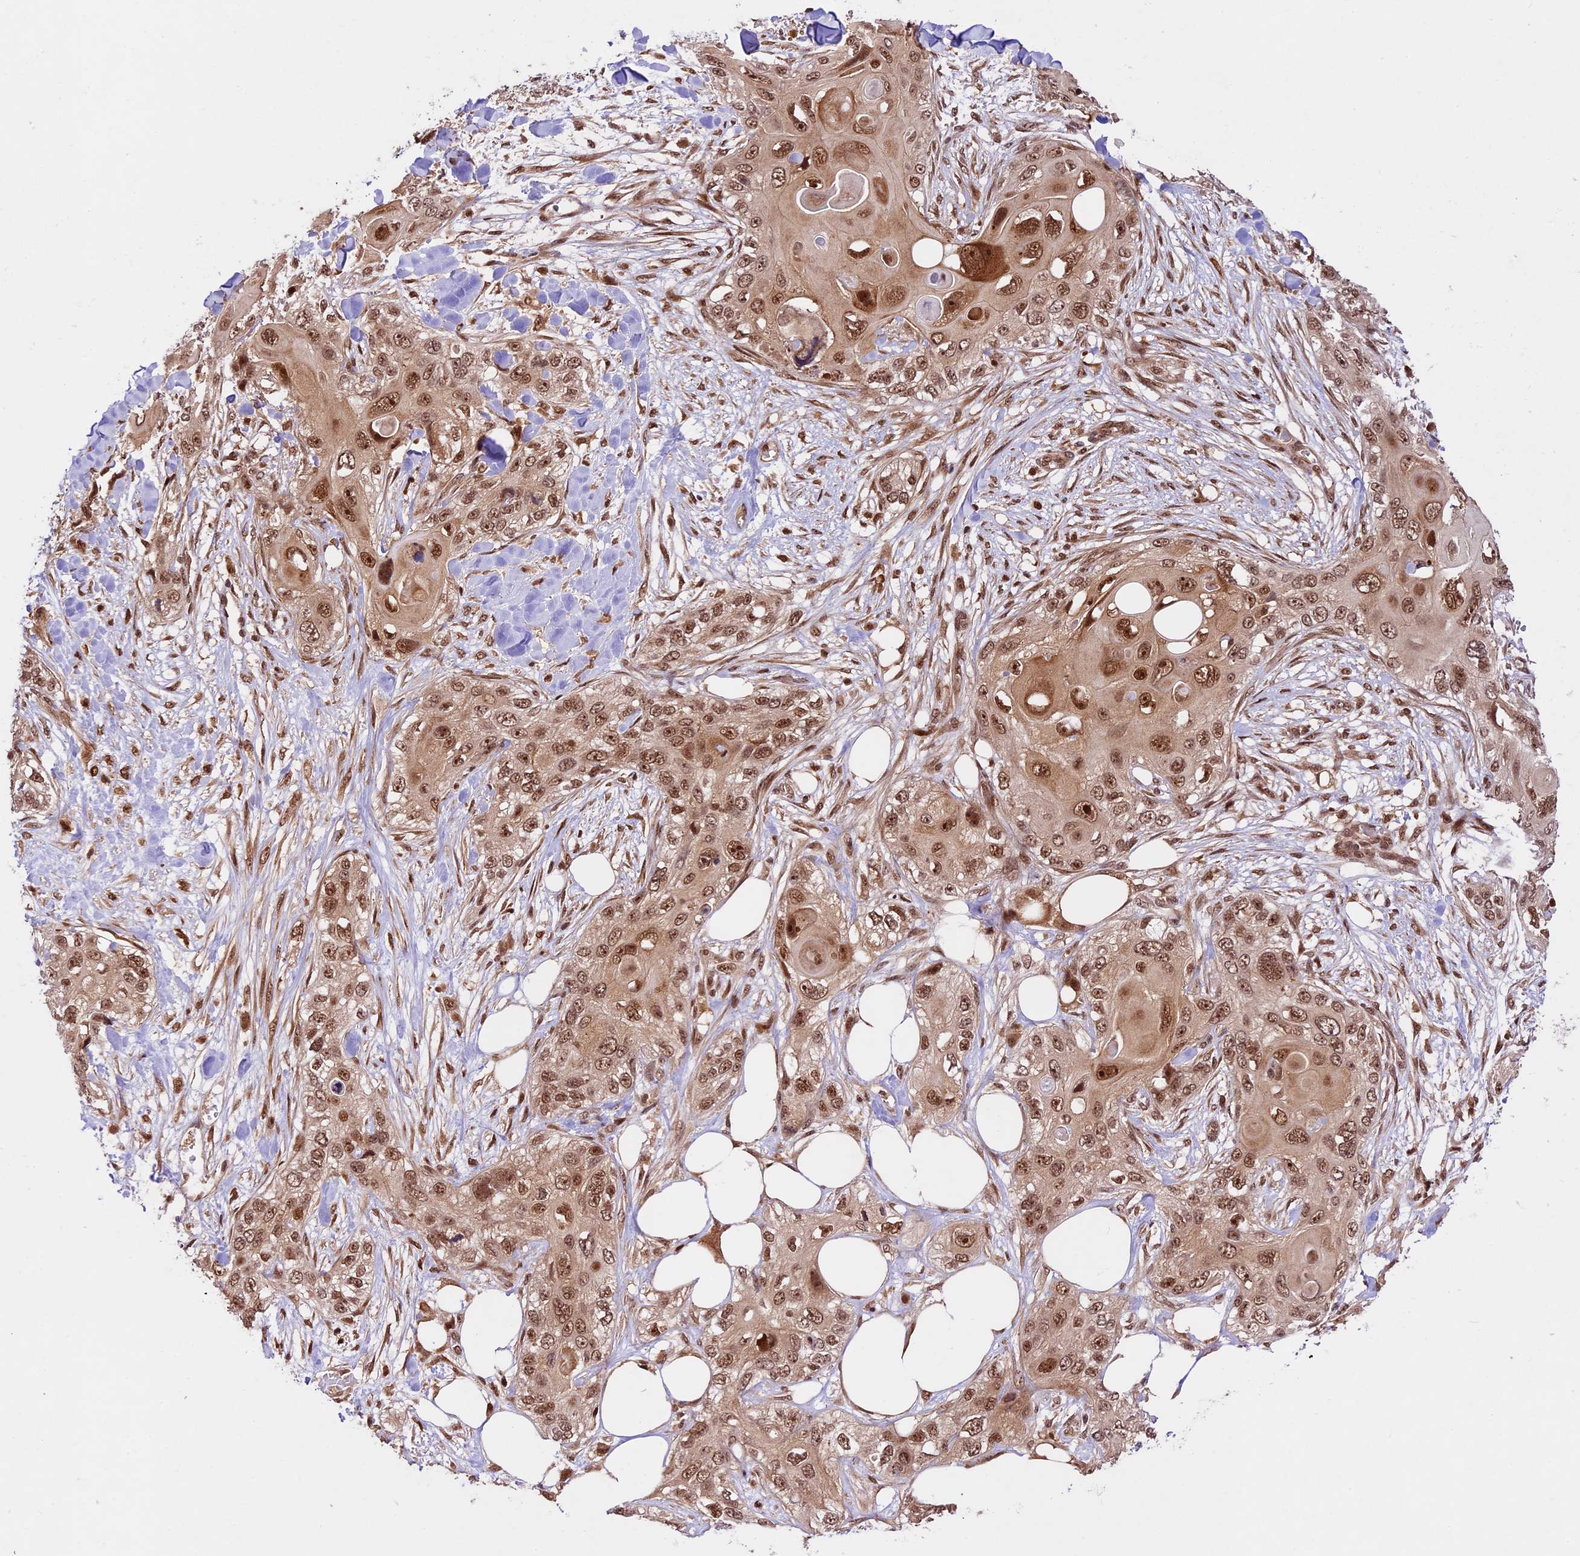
{"staining": {"intensity": "moderate", "quantity": "25%-75%", "location": "nuclear"}, "tissue": "skin cancer", "cell_type": "Tumor cells", "image_type": "cancer", "snomed": [{"axis": "morphology", "description": "Normal tissue, NOS"}, {"axis": "morphology", "description": "Squamous cell carcinoma, NOS"}, {"axis": "topography", "description": "Skin"}], "caption": "Moderate nuclear positivity is seen in about 25%-75% of tumor cells in skin cancer.", "gene": "DHX38", "patient": {"sex": "male", "age": 72}}